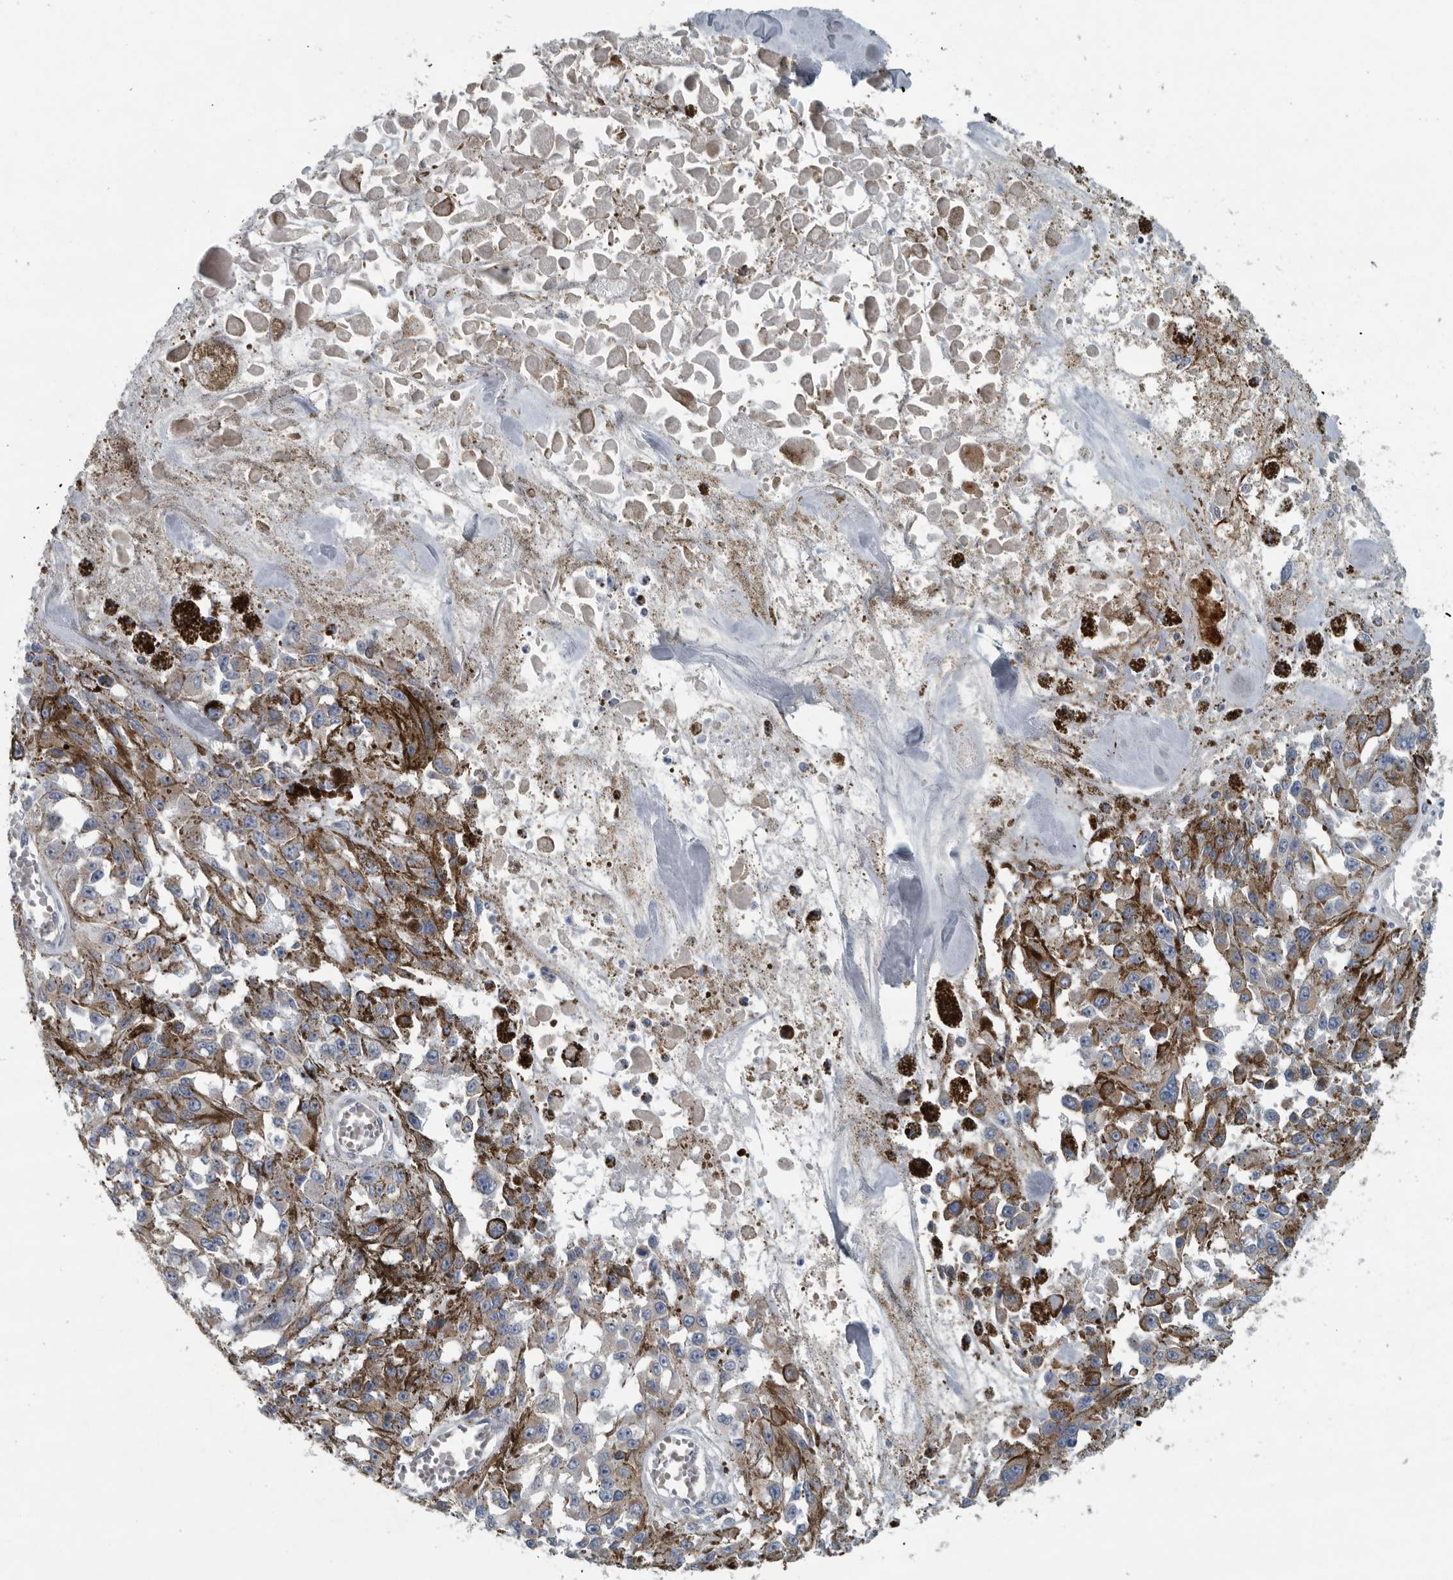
{"staining": {"intensity": "negative", "quantity": "none", "location": "none"}, "tissue": "melanoma", "cell_type": "Tumor cells", "image_type": "cancer", "snomed": [{"axis": "morphology", "description": "Malignant melanoma, Metastatic site"}, {"axis": "topography", "description": "Lymph node"}], "caption": "A high-resolution histopathology image shows IHC staining of melanoma, which displays no significant positivity in tumor cells.", "gene": "MPP3", "patient": {"sex": "male", "age": 59}}